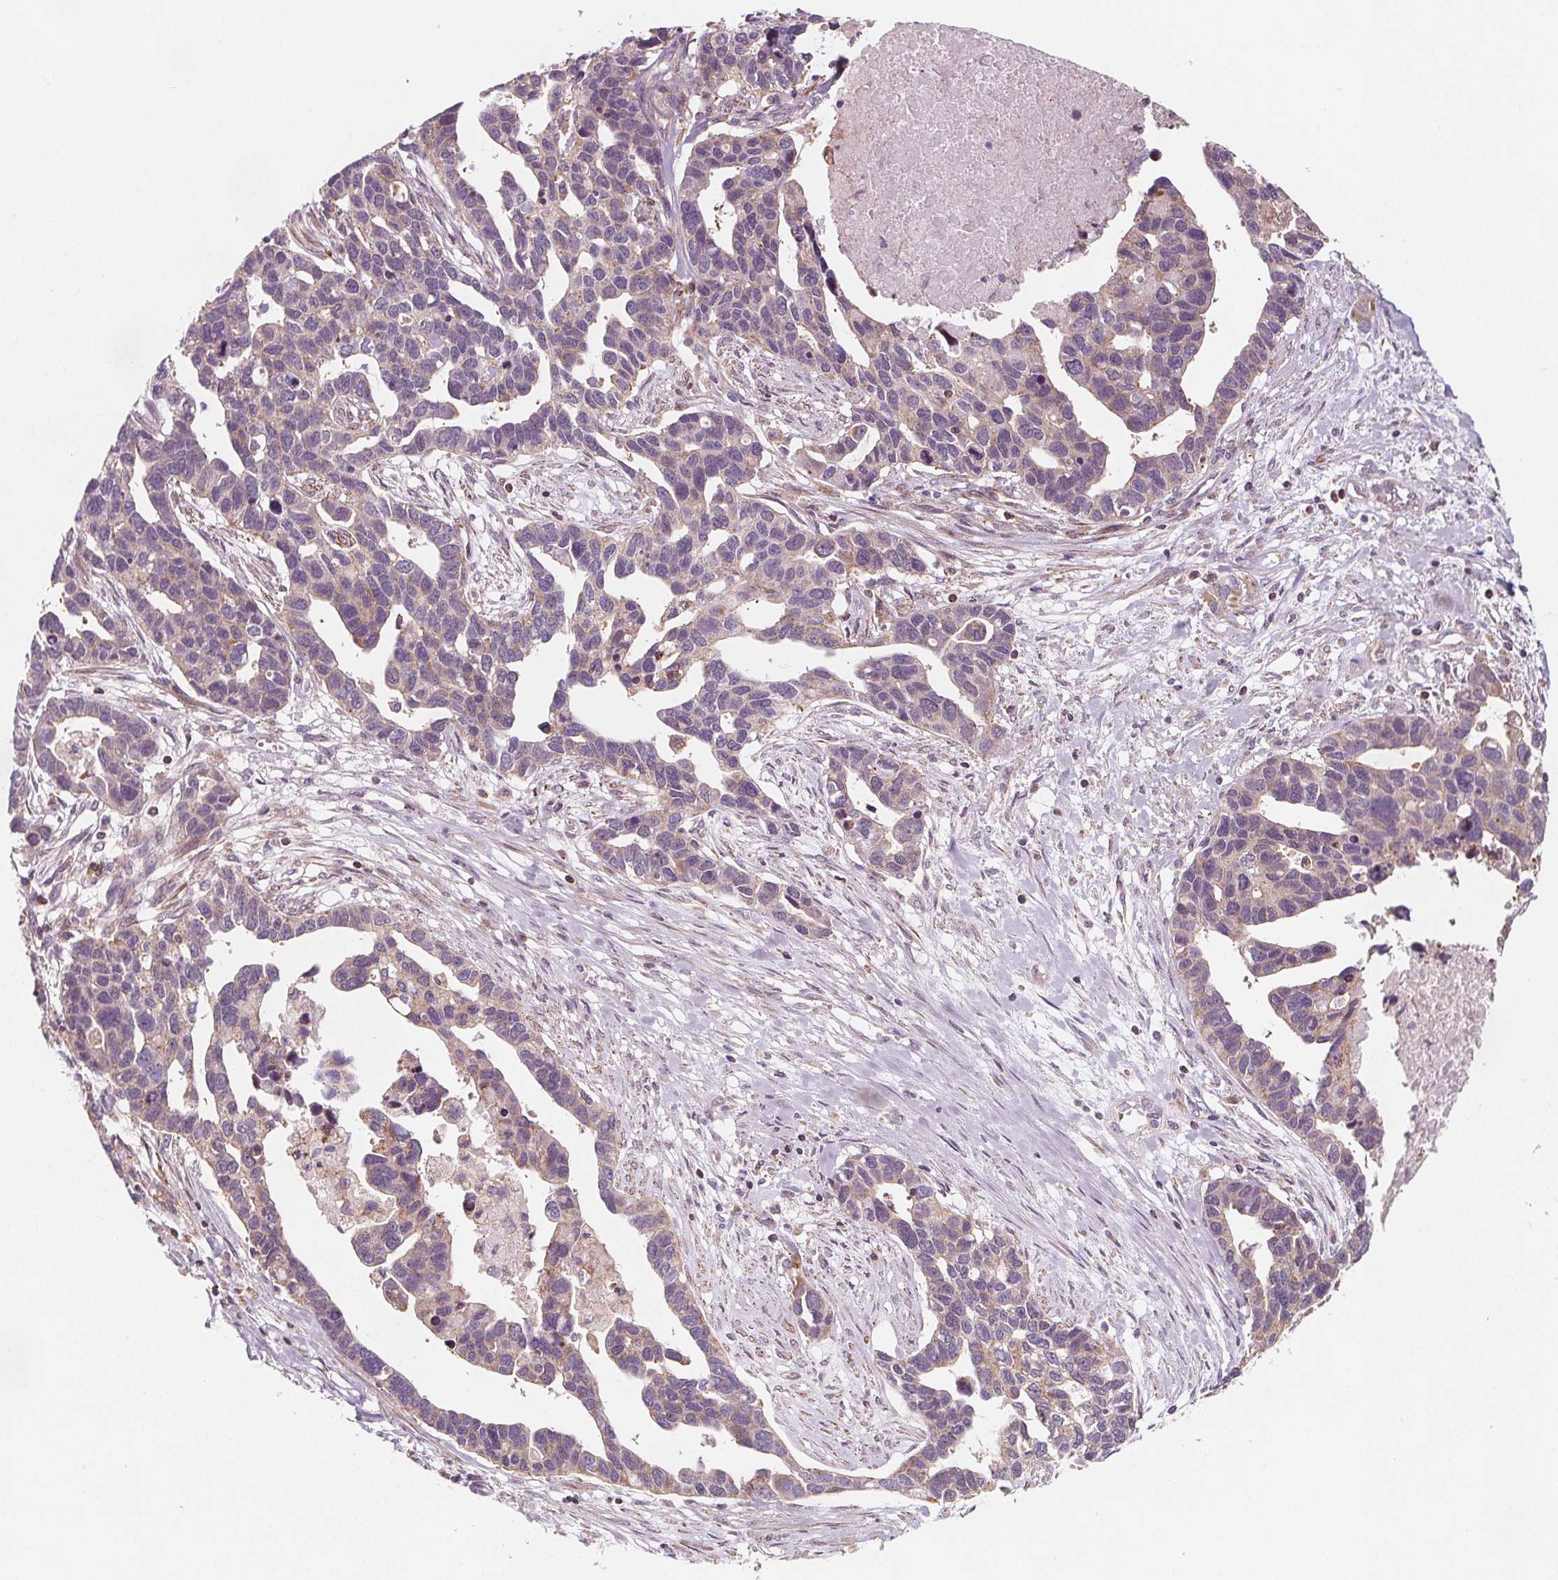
{"staining": {"intensity": "weak", "quantity": "<25%", "location": "cytoplasmic/membranous"}, "tissue": "ovarian cancer", "cell_type": "Tumor cells", "image_type": "cancer", "snomed": [{"axis": "morphology", "description": "Cystadenocarcinoma, serous, NOS"}, {"axis": "topography", "description": "Ovary"}], "caption": "Micrograph shows no significant protein expression in tumor cells of serous cystadenocarcinoma (ovarian). (Brightfield microscopy of DAB (3,3'-diaminobenzidine) IHC at high magnification).", "gene": "ADAM33", "patient": {"sex": "female", "age": 54}}